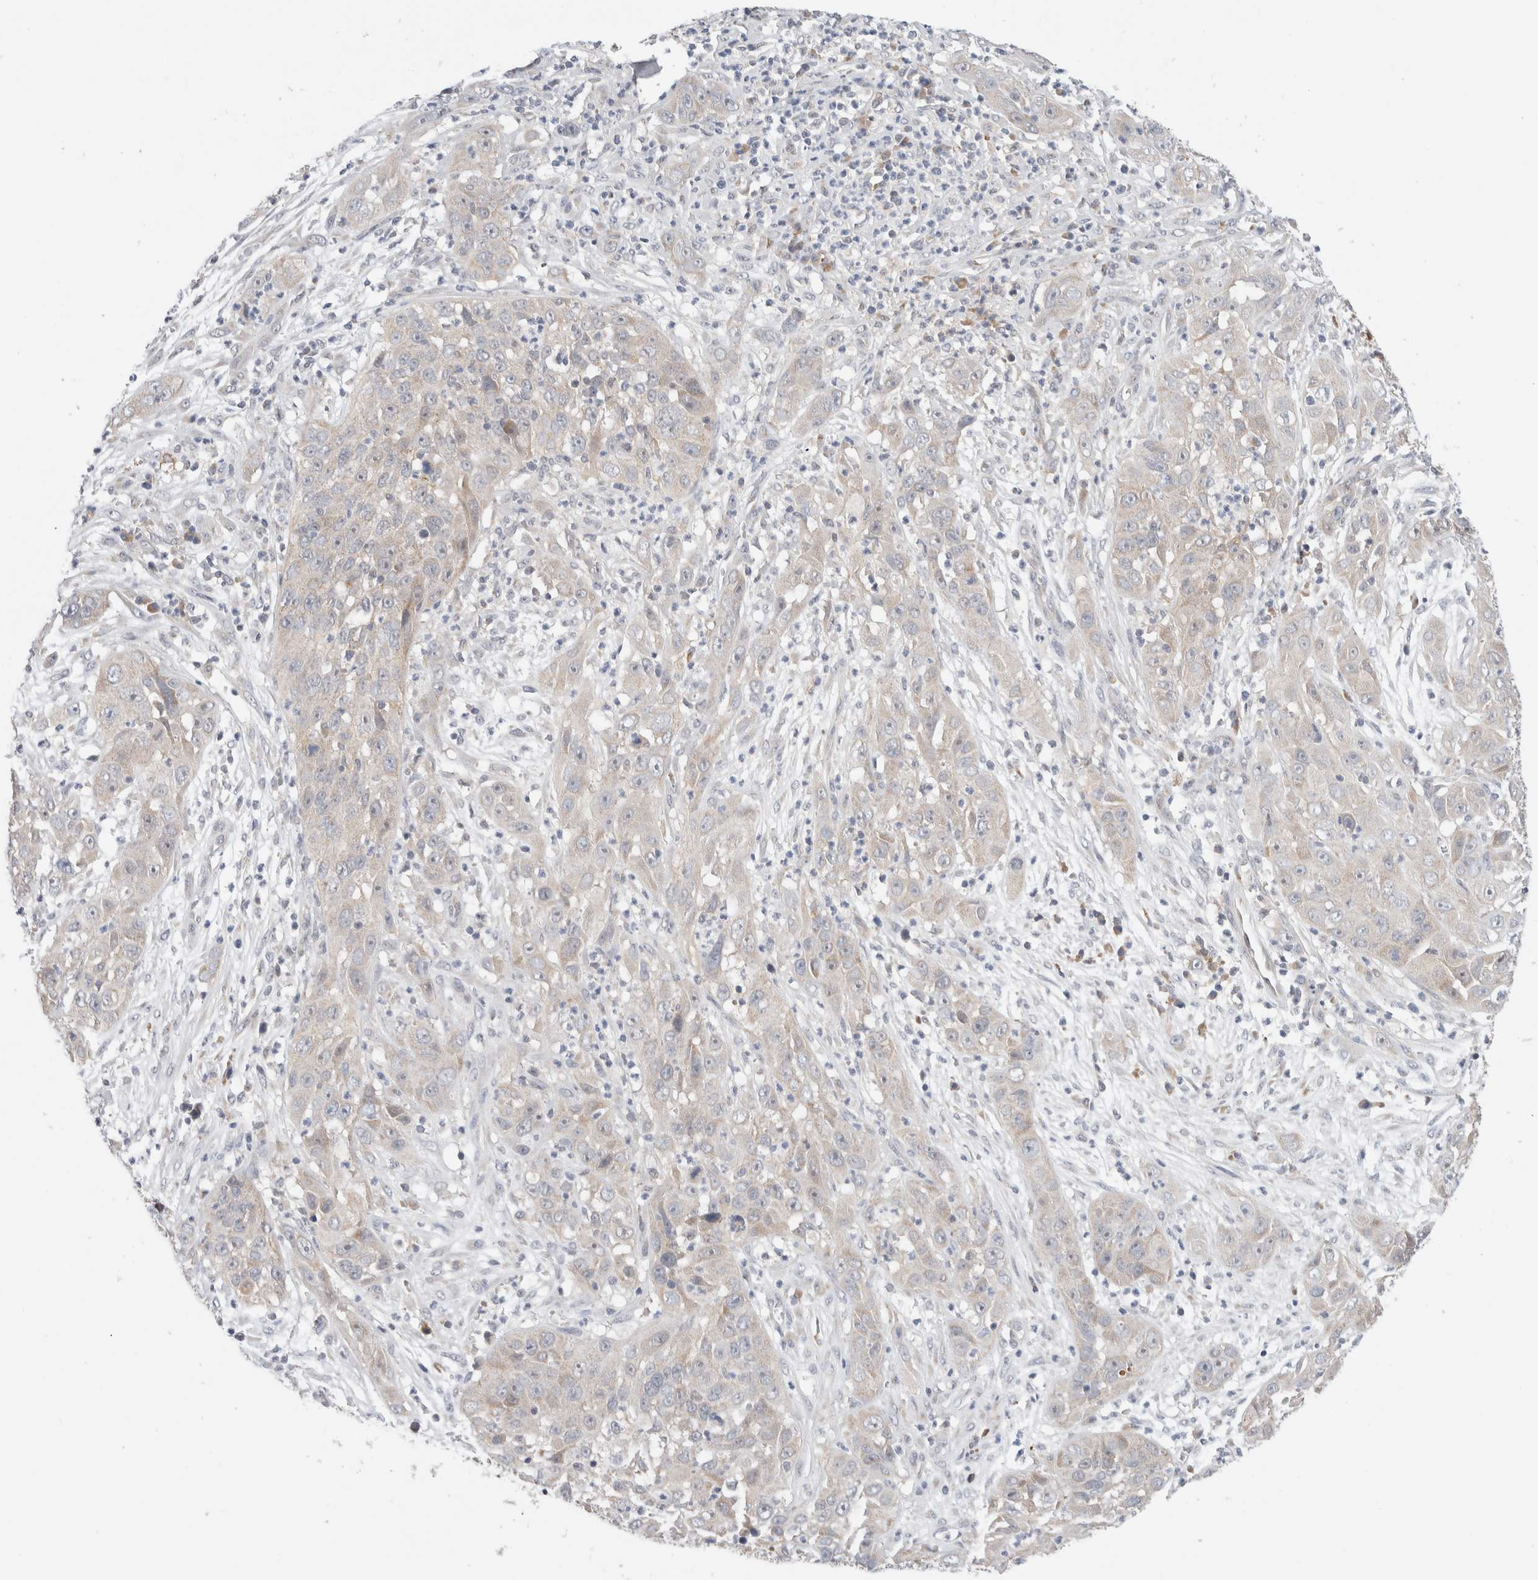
{"staining": {"intensity": "weak", "quantity": "<25%", "location": "cytoplasmic/membranous"}, "tissue": "cervical cancer", "cell_type": "Tumor cells", "image_type": "cancer", "snomed": [{"axis": "morphology", "description": "Squamous cell carcinoma, NOS"}, {"axis": "topography", "description": "Cervix"}], "caption": "This histopathology image is of cervical cancer stained with immunohistochemistry to label a protein in brown with the nuclei are counter-stained blue. There is no positivity in tumor cells.", "gene": "ERI3", "patient": {"sex": "female", "age": 32}}